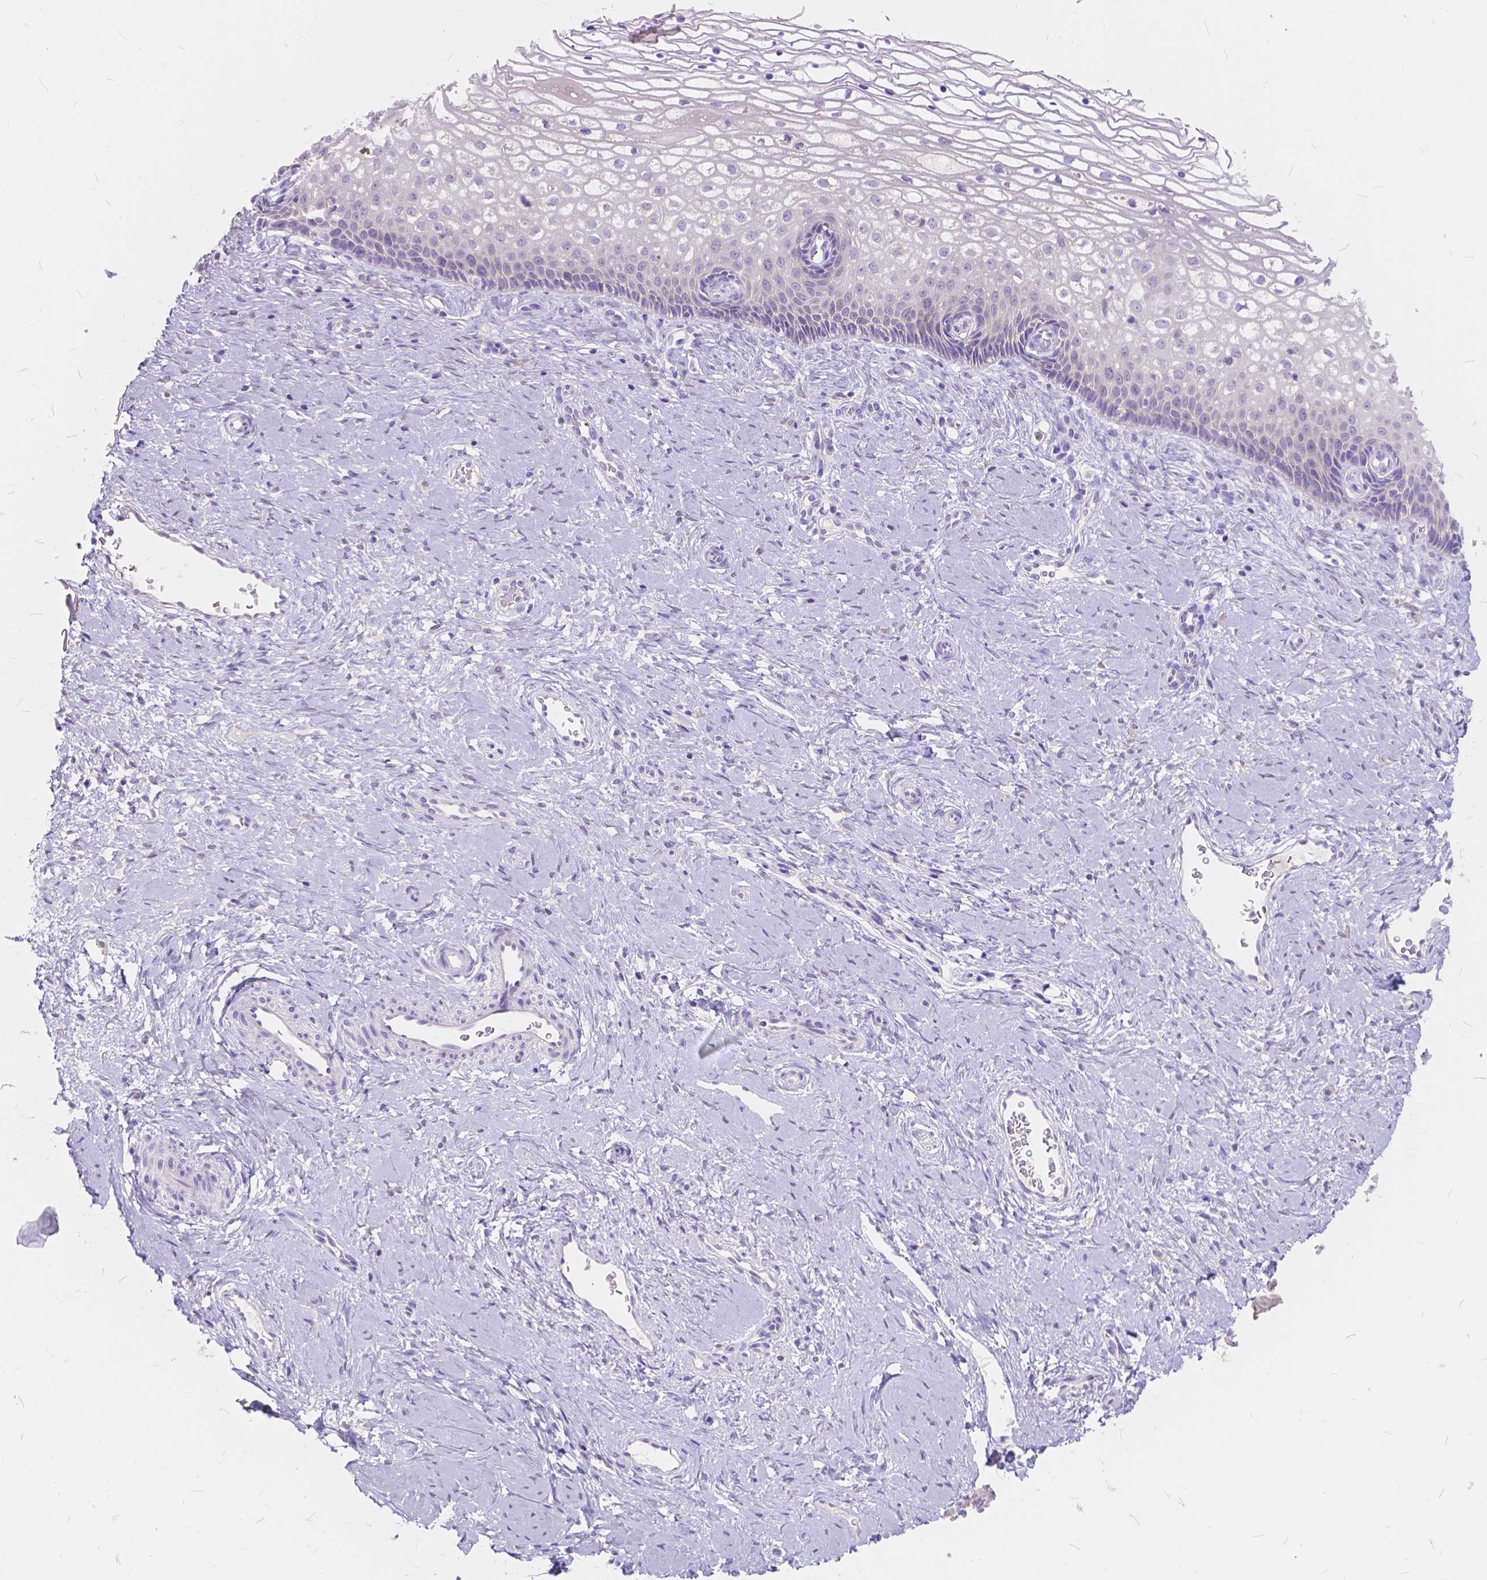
{"staining": {"intensity": "negative", "quantity": "none", "location": "none"}, "tissue": "cervix", "cell_type": "Glandular cells", "image_type": "normal", "snomed": [{"axis": "morphology", "description": "Normal tissue, NOS"}, {"axis": "topography", "description": "Cervix"}], "caption": "Glandular cells show no significant expression in unremarkable cervix. The staining is performed using DAB brown chromogen with nuclei counter-stained in using hematoxylin.", "gene": "PEX11G", "patient": {"sex": "female", "age": 34}}